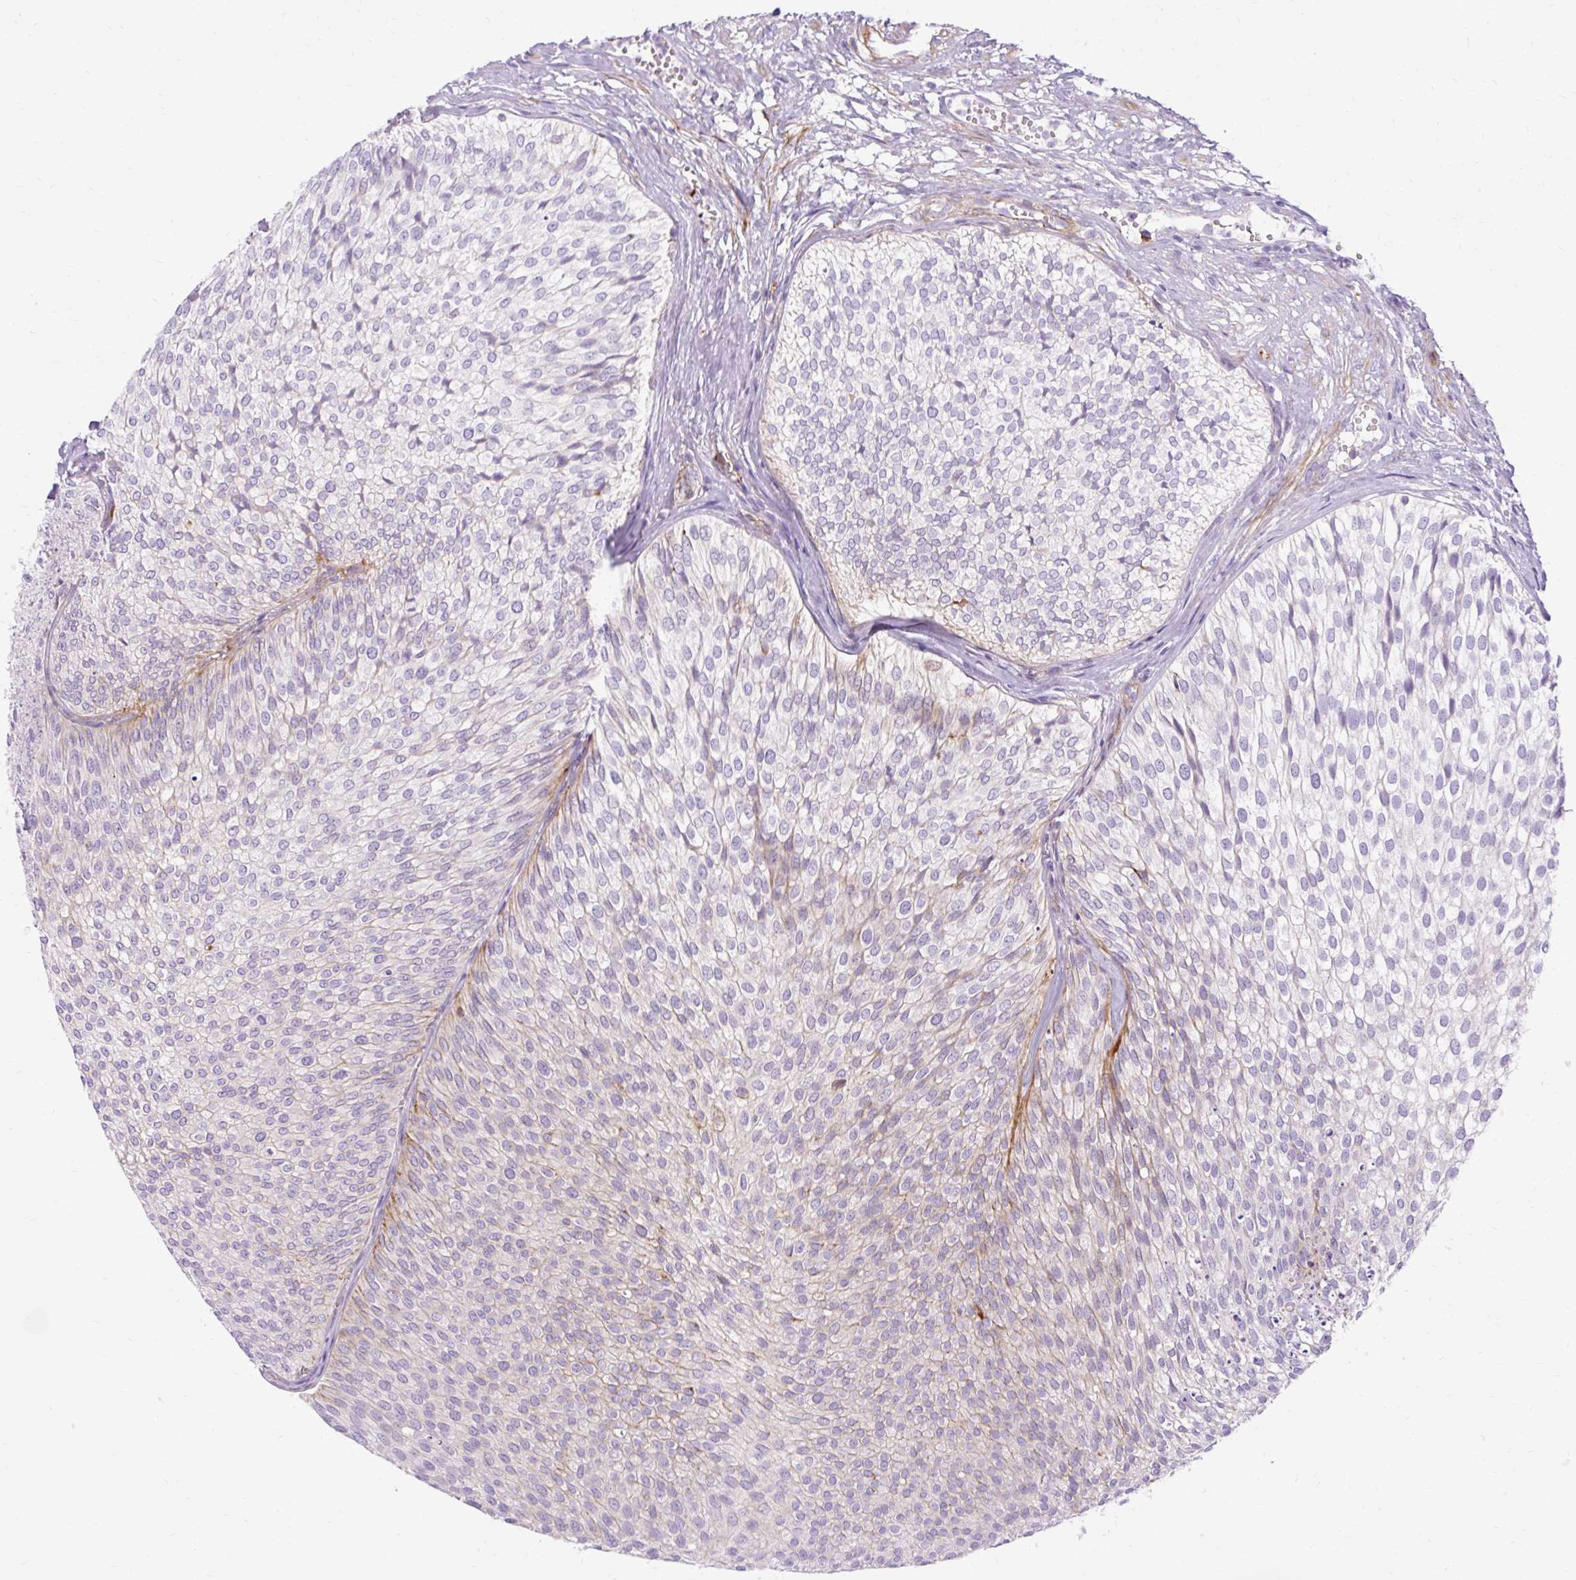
{"staining": {"intensity": "strong", "quantity": "<25%", "location": "cytoplasmic/membranous"}, "tissue": "urothelial cancer", "cell_type": "Tumor cells", "image_type": "cancer", "snomed": [{"axis": "morphology", "description": "Urothelial carcinoma, Low grade"}, {"axis": "topography", "description": "Urinary bladder"}], "caption": "Immunohistochemistry image of neoplastic tissue: low-grade urothelial carcinoma stained using immunohistochemistry (IHC) shows medium levels of strong protein expression localized specifically in the cytoplasmic/membranous of tumor cells, appearing as a cytoplasmic/membranous brown color.", "gene": "CORO7-PAM16", "patient": {"sex": "male", "age": 91}}